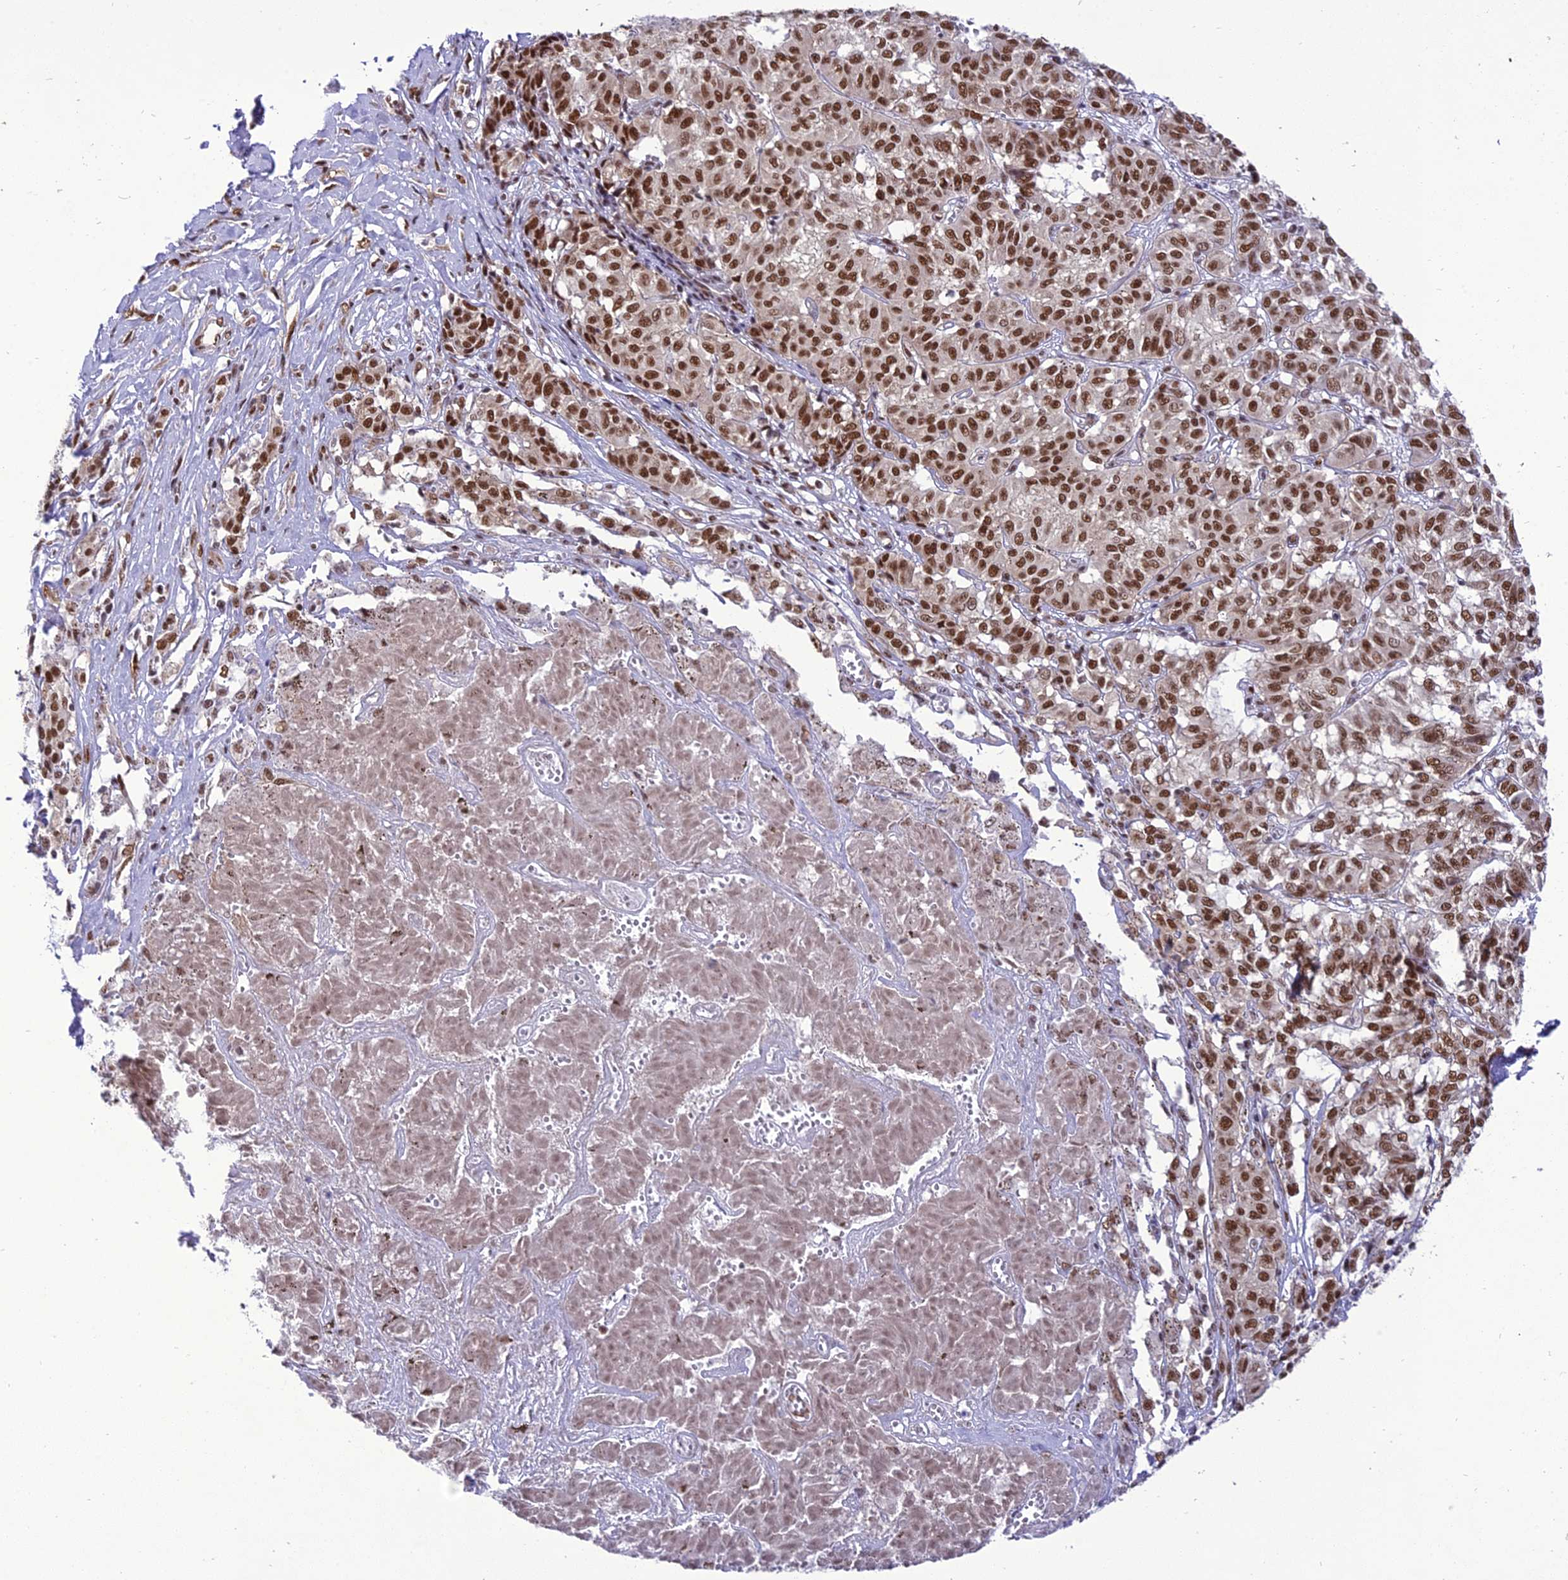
{"staining": {"intensity": "strong", "quantity": ">75%", "location": "nuclear"}, "tissue": "melanoma", "cell_type": "Tumor cells", "image_type": "cancer", "snomed": [{"axis": "morphology", "description": "Malignant melanoma, NOS"}, {"axis": "topography", "description": "Skin"}], "caption": "Human malignant melanoma stained for a protein (brown) shows strong nuclear positive staining in approximately >75% of tumor cells.", "gene": "DDX1", "patient": {"sex": "female", "age": 72}}